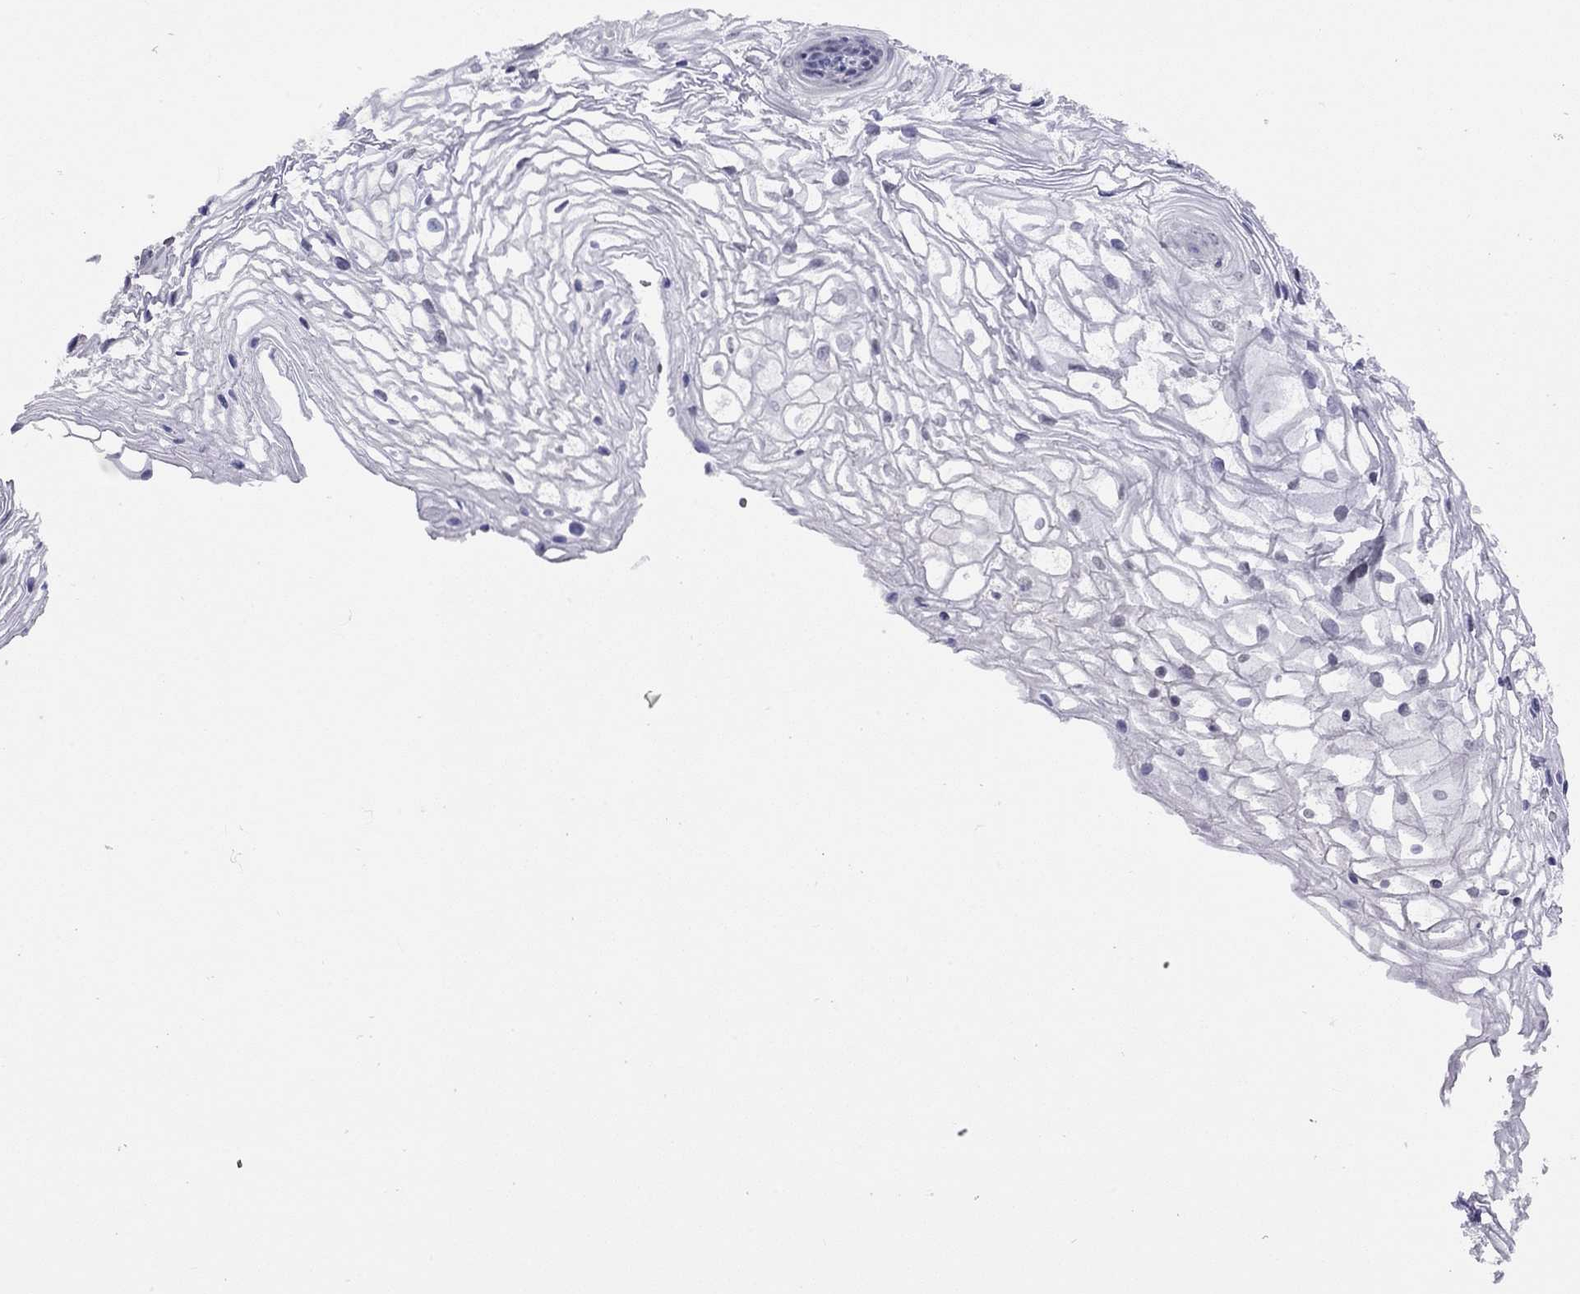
{"staining": {"intensity": "negative", "quantity": "none", "location": "none"}, "tissue": "vagina", "cell_type": "Squamous epithelial cells", "image_type": "normal", "snomed": [{"axis": "morphology", "description": "Normal tissue, NOS"}, {"axis": "topography", "description": "Vagina"}], "caption": "Immunohistochemical staining of normal vagina displays no significant expression in squamous epithelial cells. The staining is performed using DAB brown chromogen with nuclei counter-stained in using hematoxylin.", "gene": "HES5", "patient": {"sex": "female", "age": 34}}